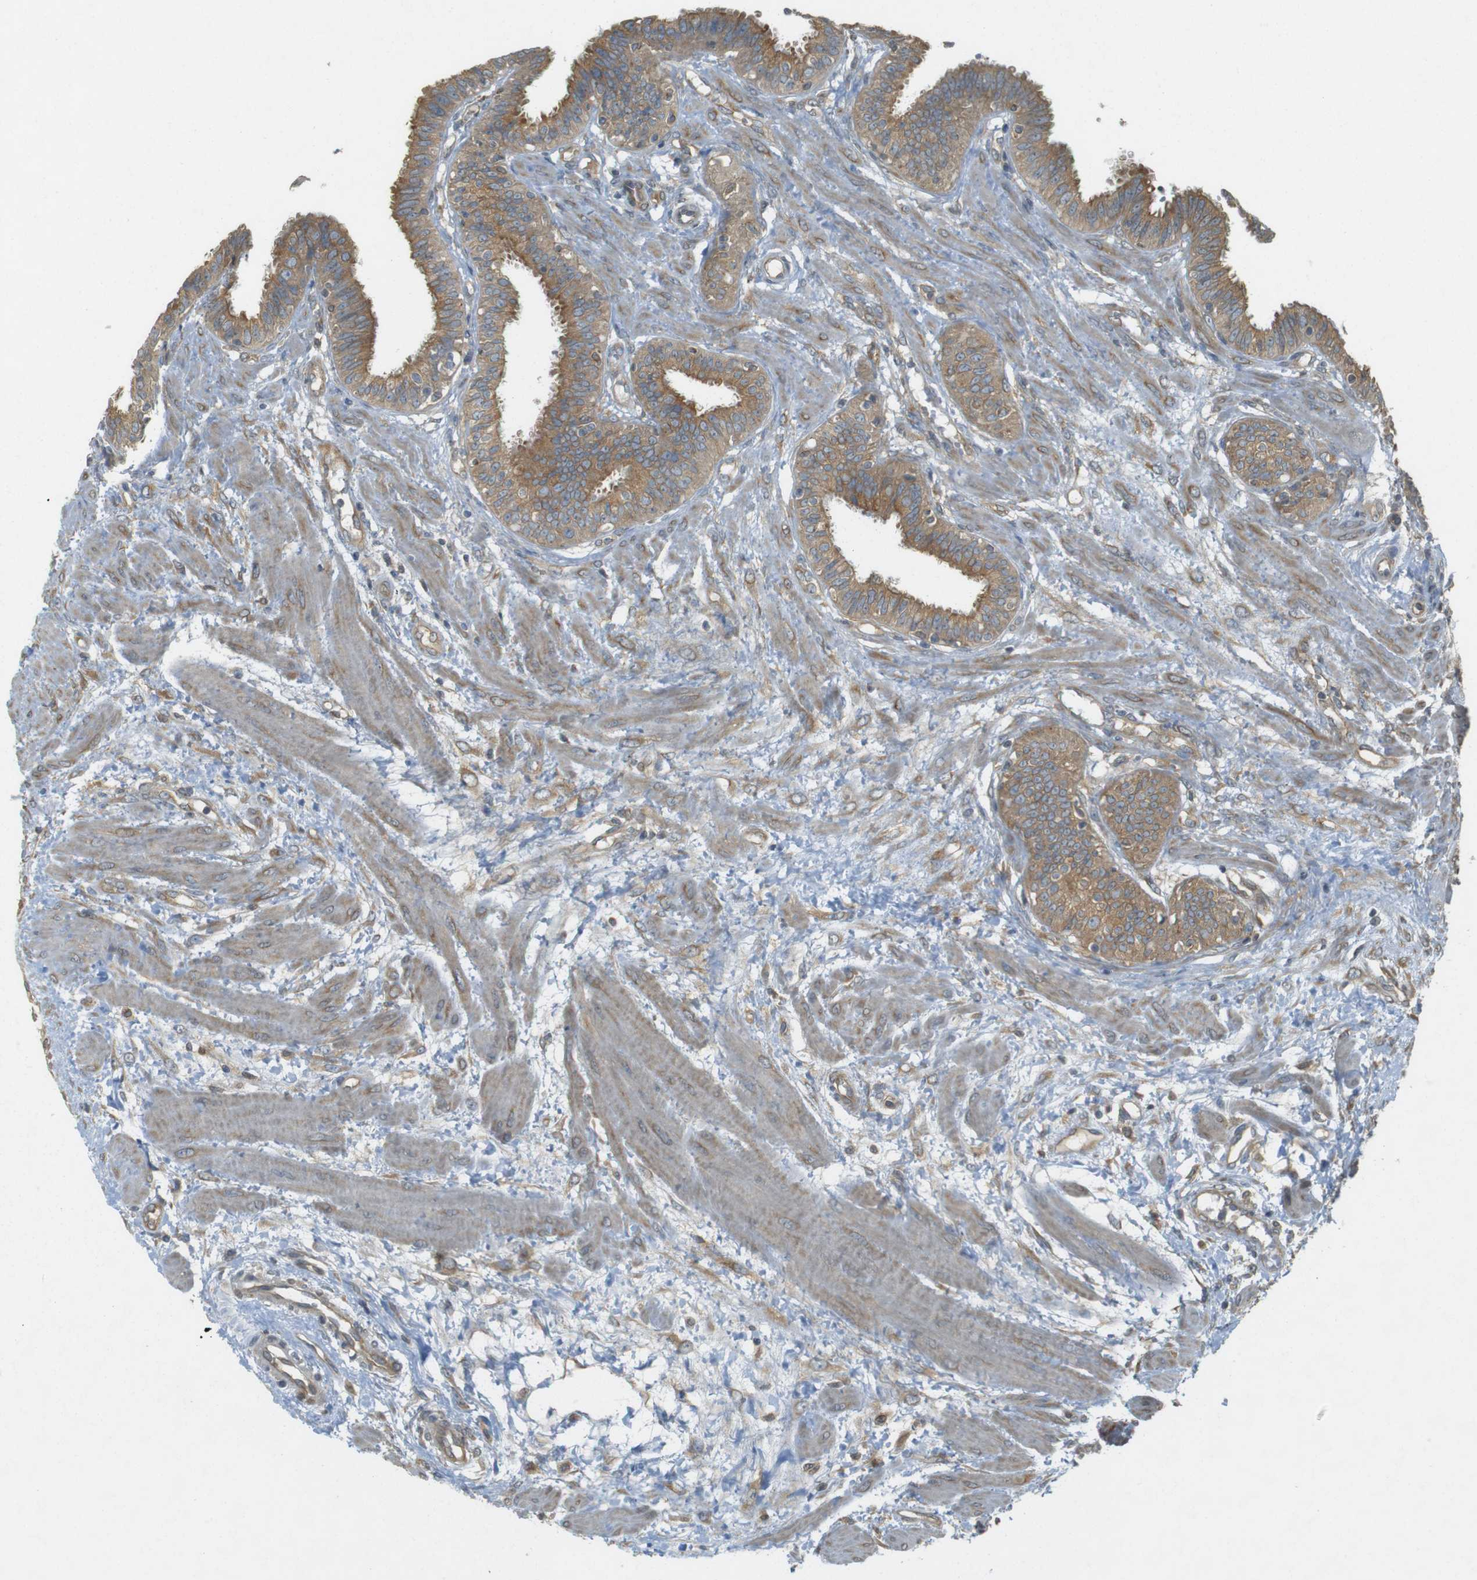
{"staining": {"intensity": "moderate", "quantity": ">75%", "location": "cytoplasmic/membranous"}, "tissue": "fallopian tube", "cell_type": "Glandular cells", "image_type": "normal", "snomed": [{"axis": "morphology", "description": "Normal tissue, NOS"}, {"axis": "topography", "description": "Fallopian tube"}], "caption": "Immunohistochemical staining of normal human fallopian tube displays >75% levels of moderate cytoplasmic/membranous protein positivity in approximately >75% of glandular cells.", "gene": "KIF5B", "patient": {"sex": "female", "age": 32}}